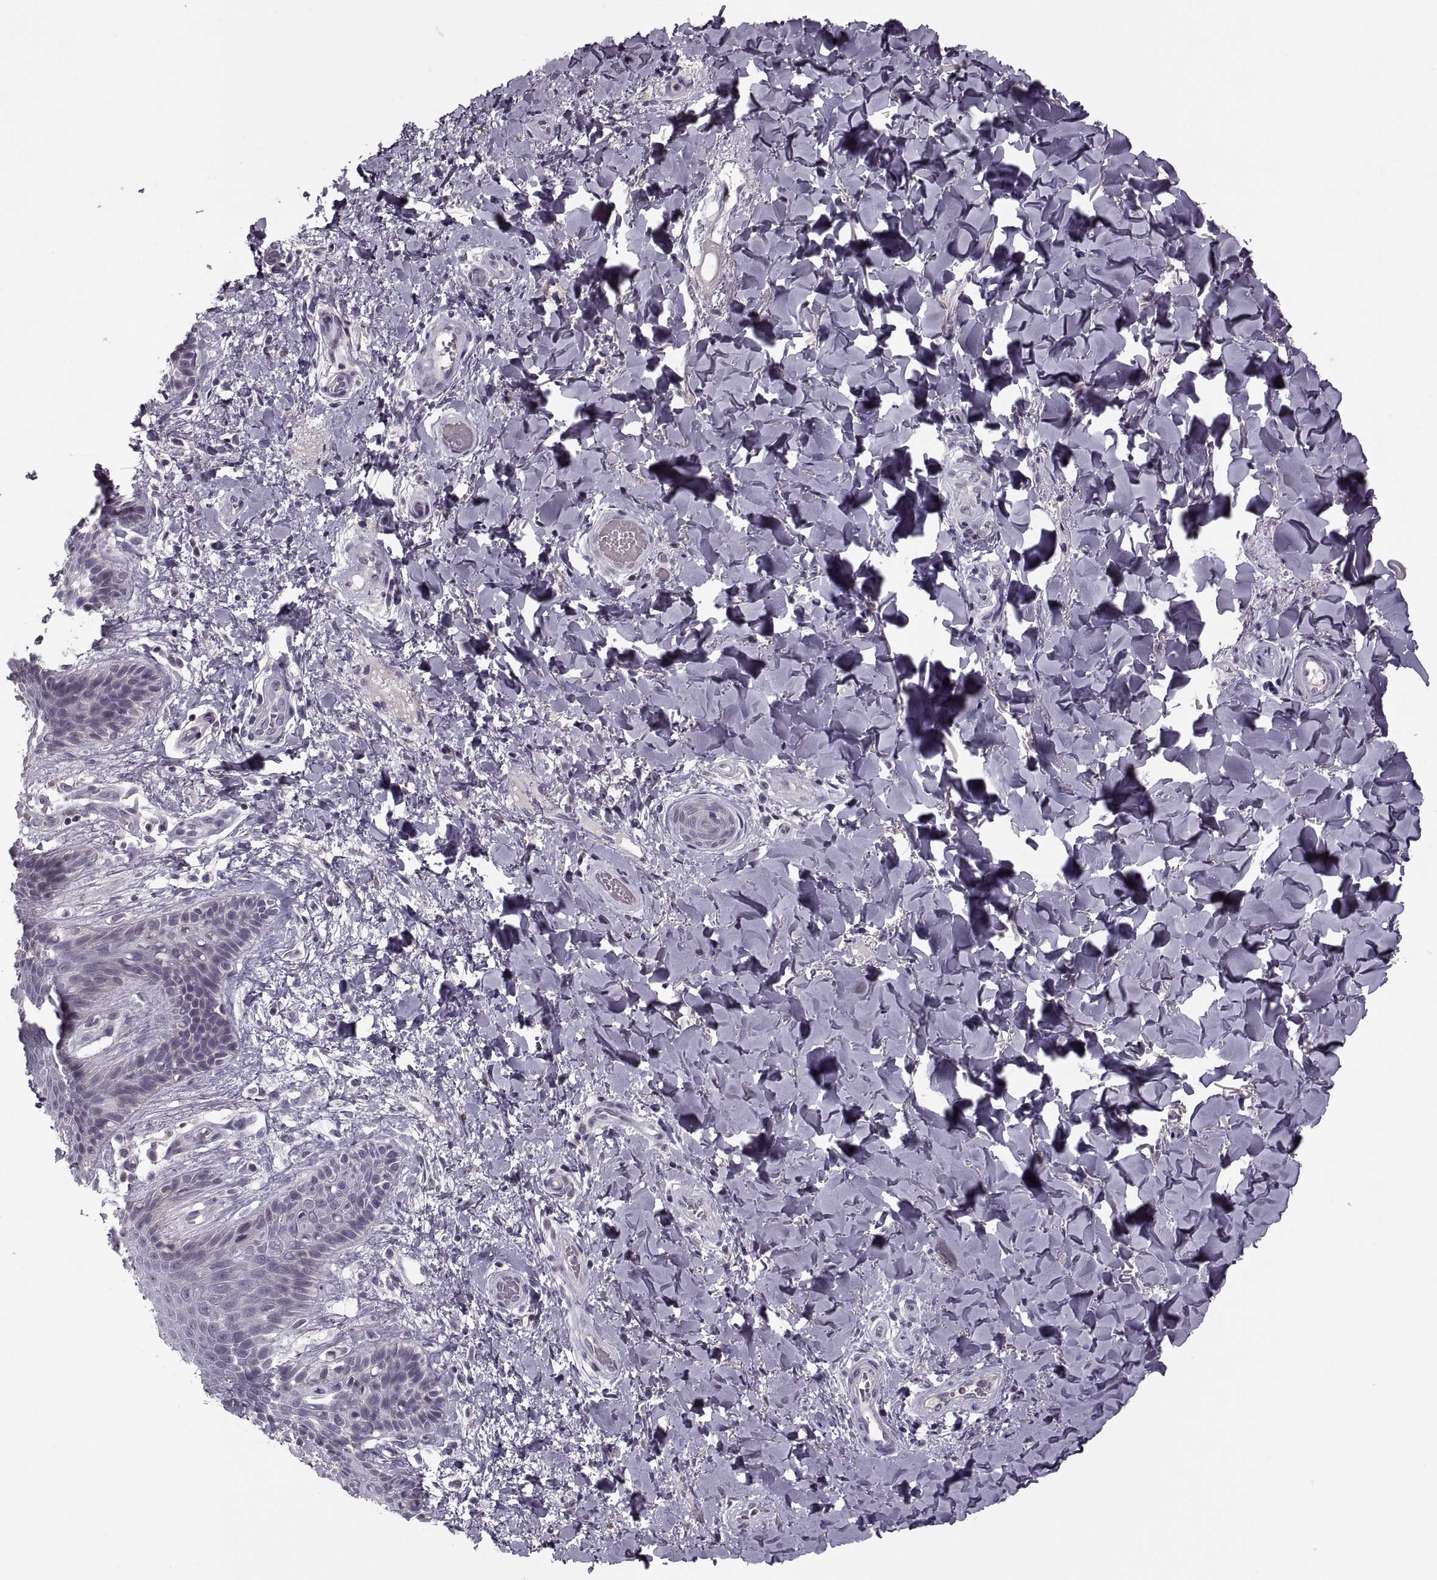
{"staining": {"intensity": "negative", "quantity": "none", "location": "none"}, "tissue": "skin", "cell_type": "Epidermal cells", "image_type": "normal", "snomed": [{"axis": "morphology", "description": "Normal tissue, NOS"}, {"axis": "topography", "description": "Anal"}], "caption": "Immunohistochemistry image of unremarkable human skin stained for a protein (brown), which exhibits no expression in epidermal cells.", "gene": "CACNA1F", "patient": {"sex": "male", "age": 36}}